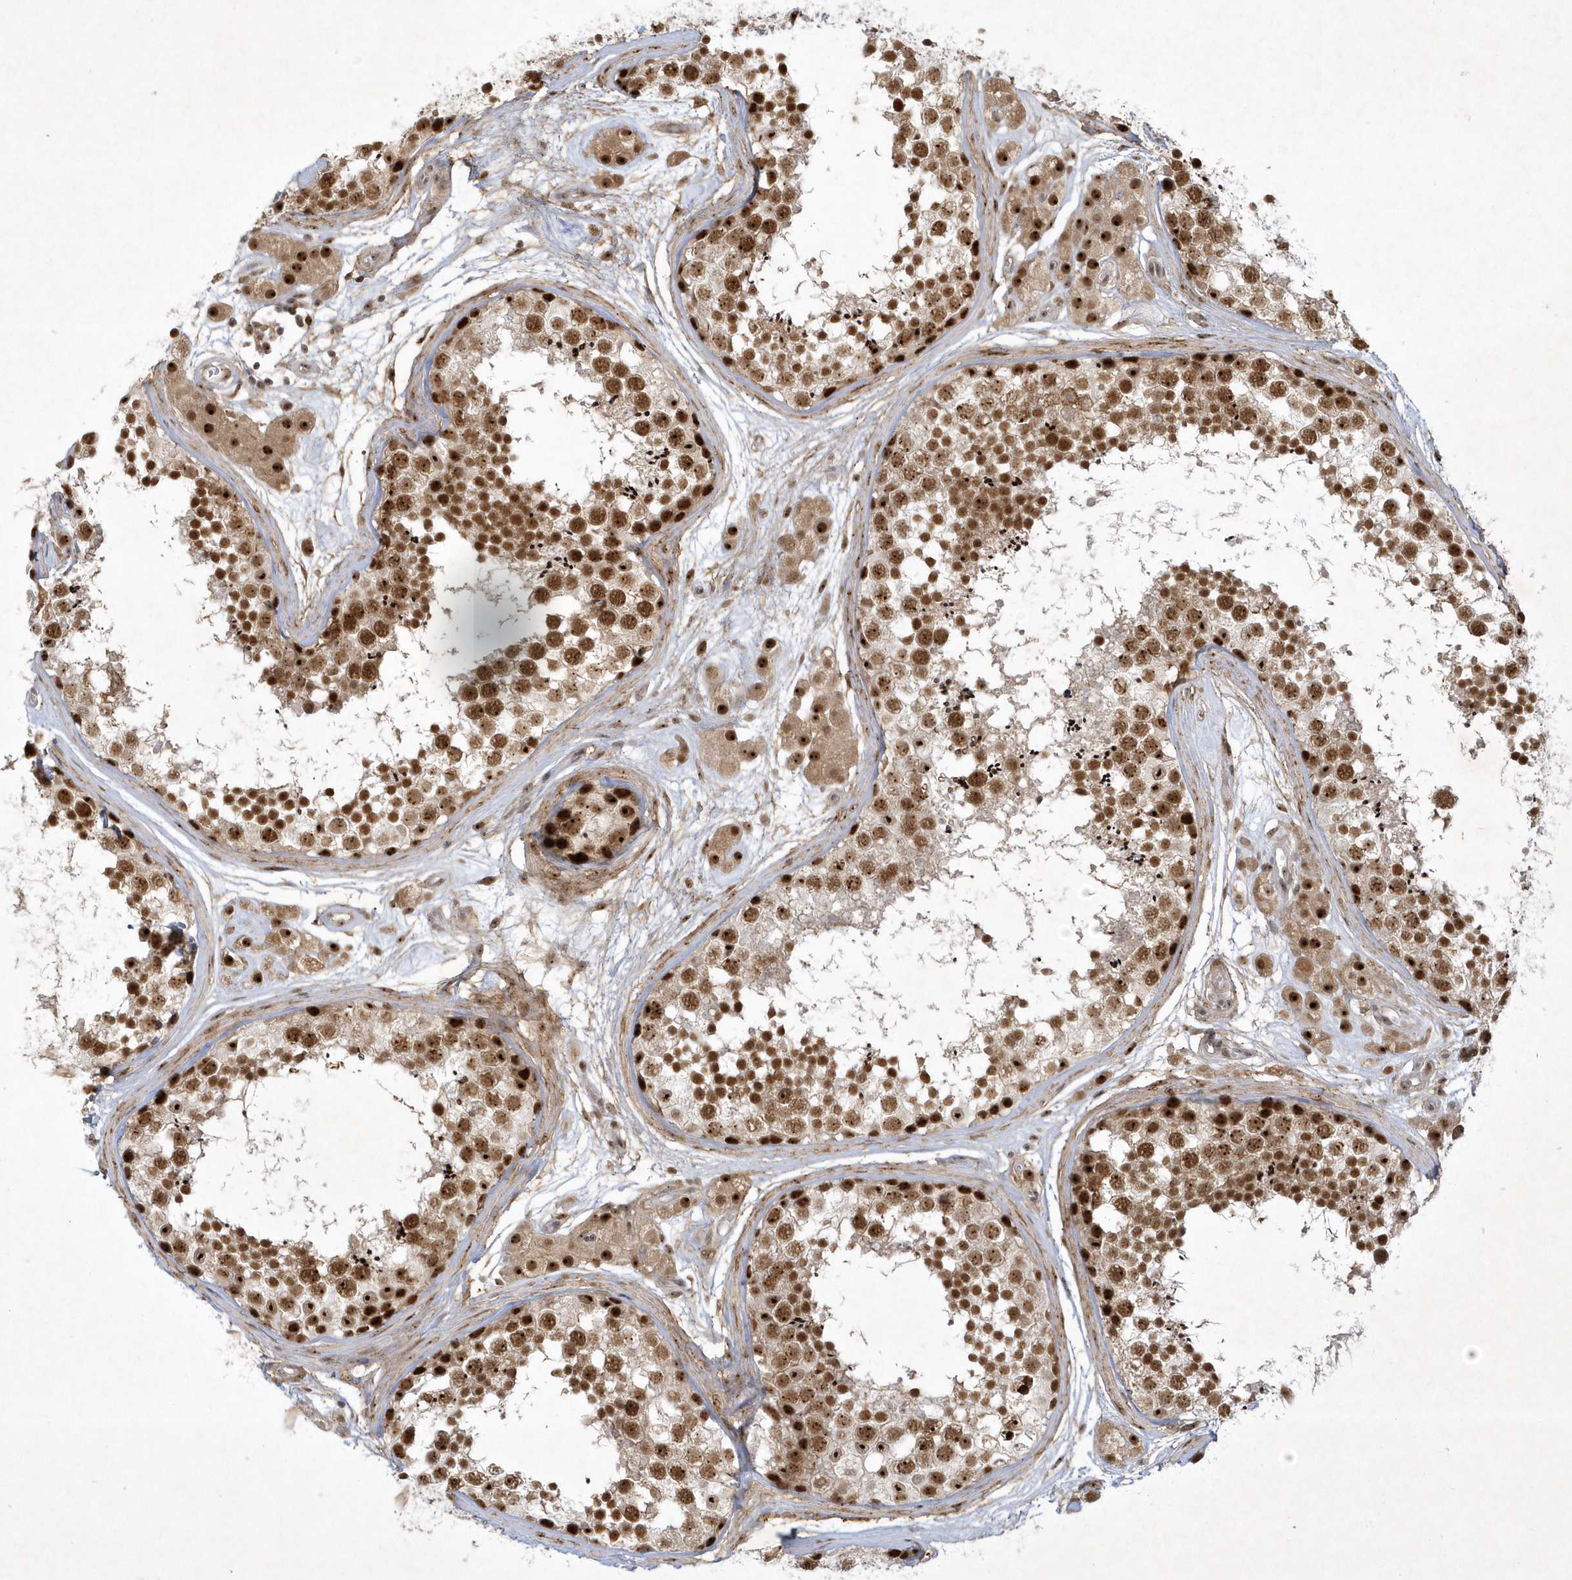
{"staining": {"intensity": "strong", "quantity": ">75%", "location": "nuclear"}, "tissue": "testis", "cell_type": "Cells in seminiferous ducts", "image_type": "normal", "snomed": [{"axis": "morphology", "description": "Normal tissue, NOS"}, {"axis": "topography", "description": "Testis"}], "caption": "The immunohistochemical stain labels strong nuclear expression in cells in seminiferous ducts of normal testis.", "gene": "NPM3", "patient": {"sex": "male", "age": 56}}